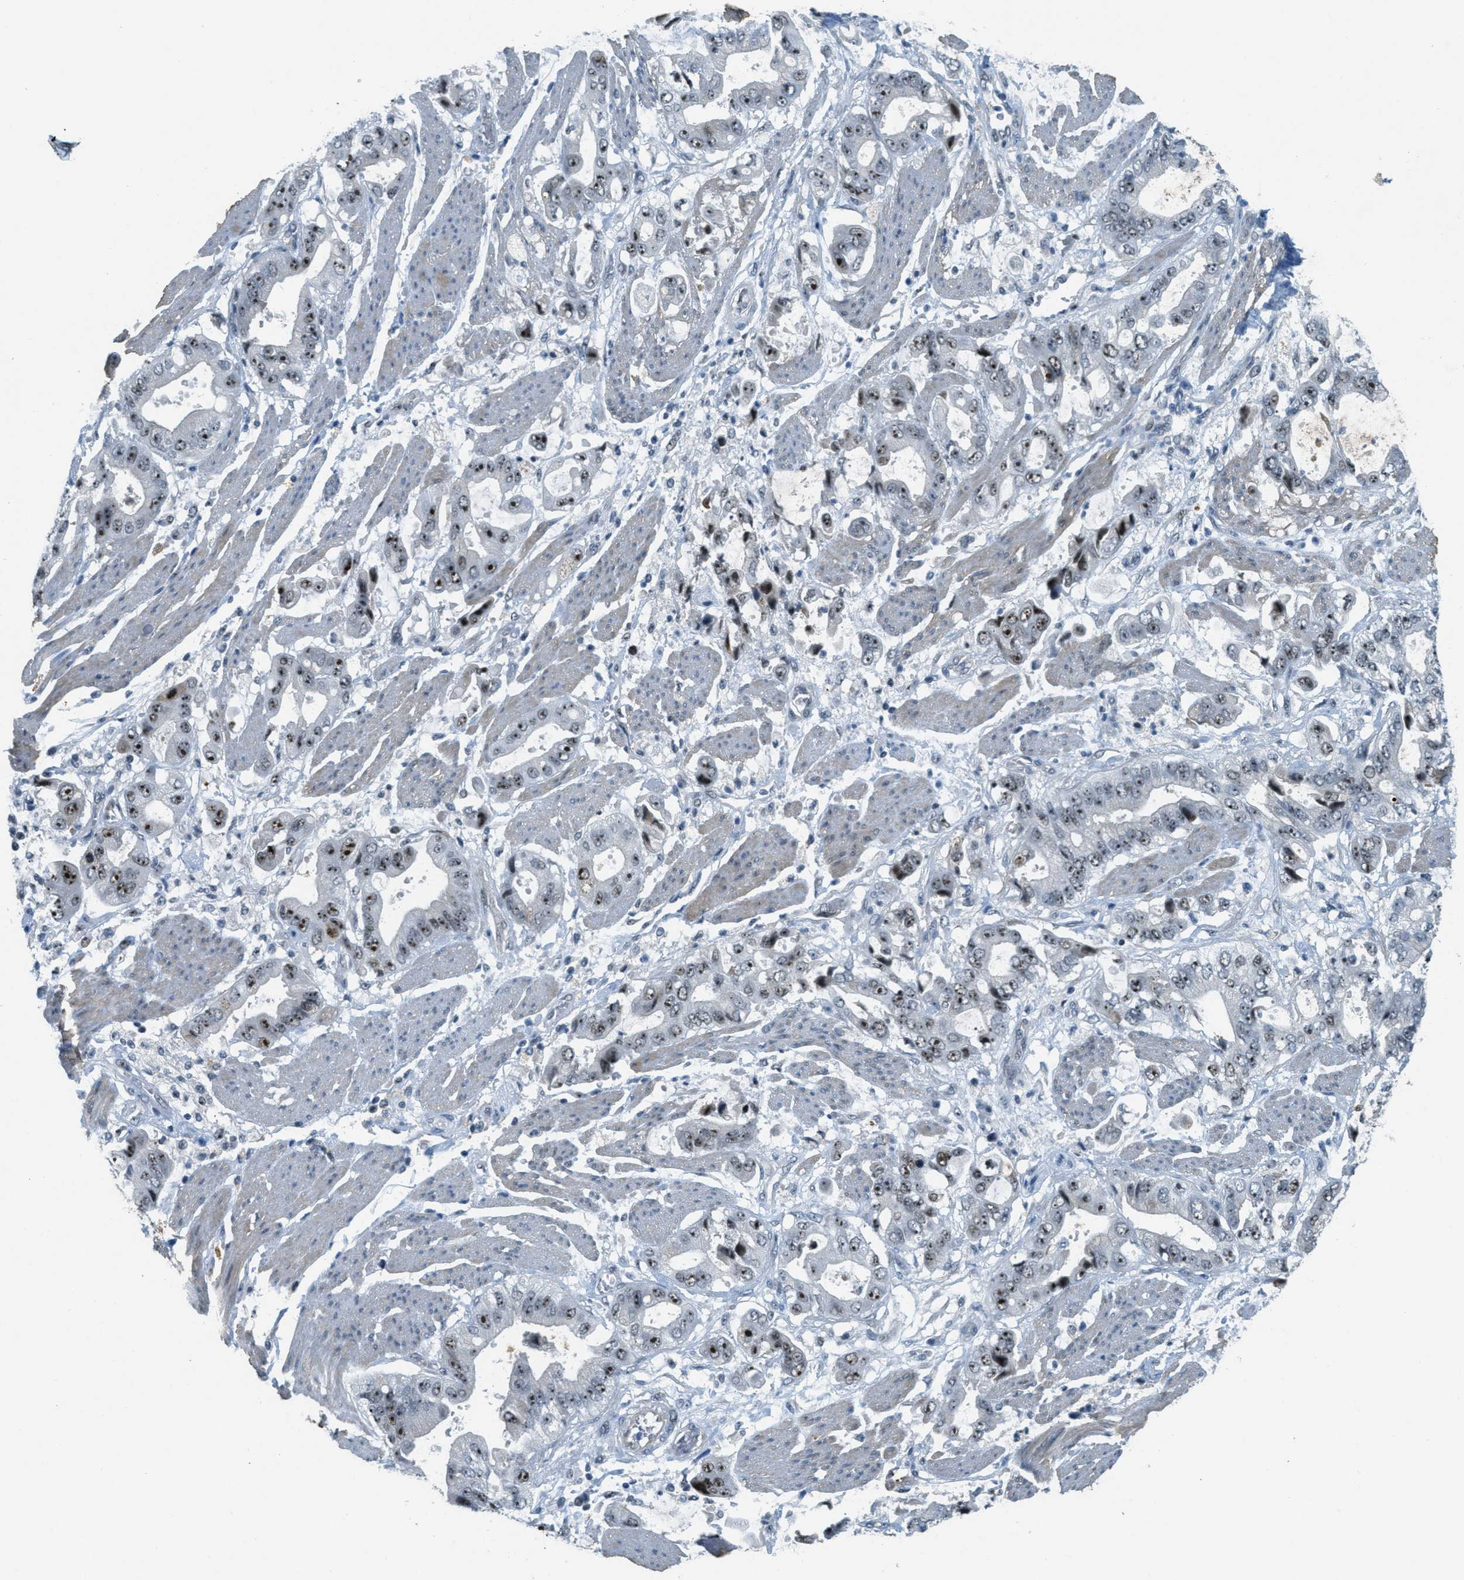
{"staining": {"intensity": "strong", "quantity": "25%-75%", "location": "nuclear"}, "tissue": "stomach cancer", "cell_type": "Tumor cells", "image_type": "cancer", "snomed": [{"axis": "morphology", "description": "Normal tissue, NOS"}, {"axis": "morphology", "description": "Adenocarcinoma, NOS"}, {"axis": "topography", "description": "Stomach"}], "caption": "Strong nuclear protein expression is appreciated in about 25%-75% of tumor cells in adenocarcinoma (stomach).", "gene": "DDX47", "patient": {"sex": "male", "age": 62}}